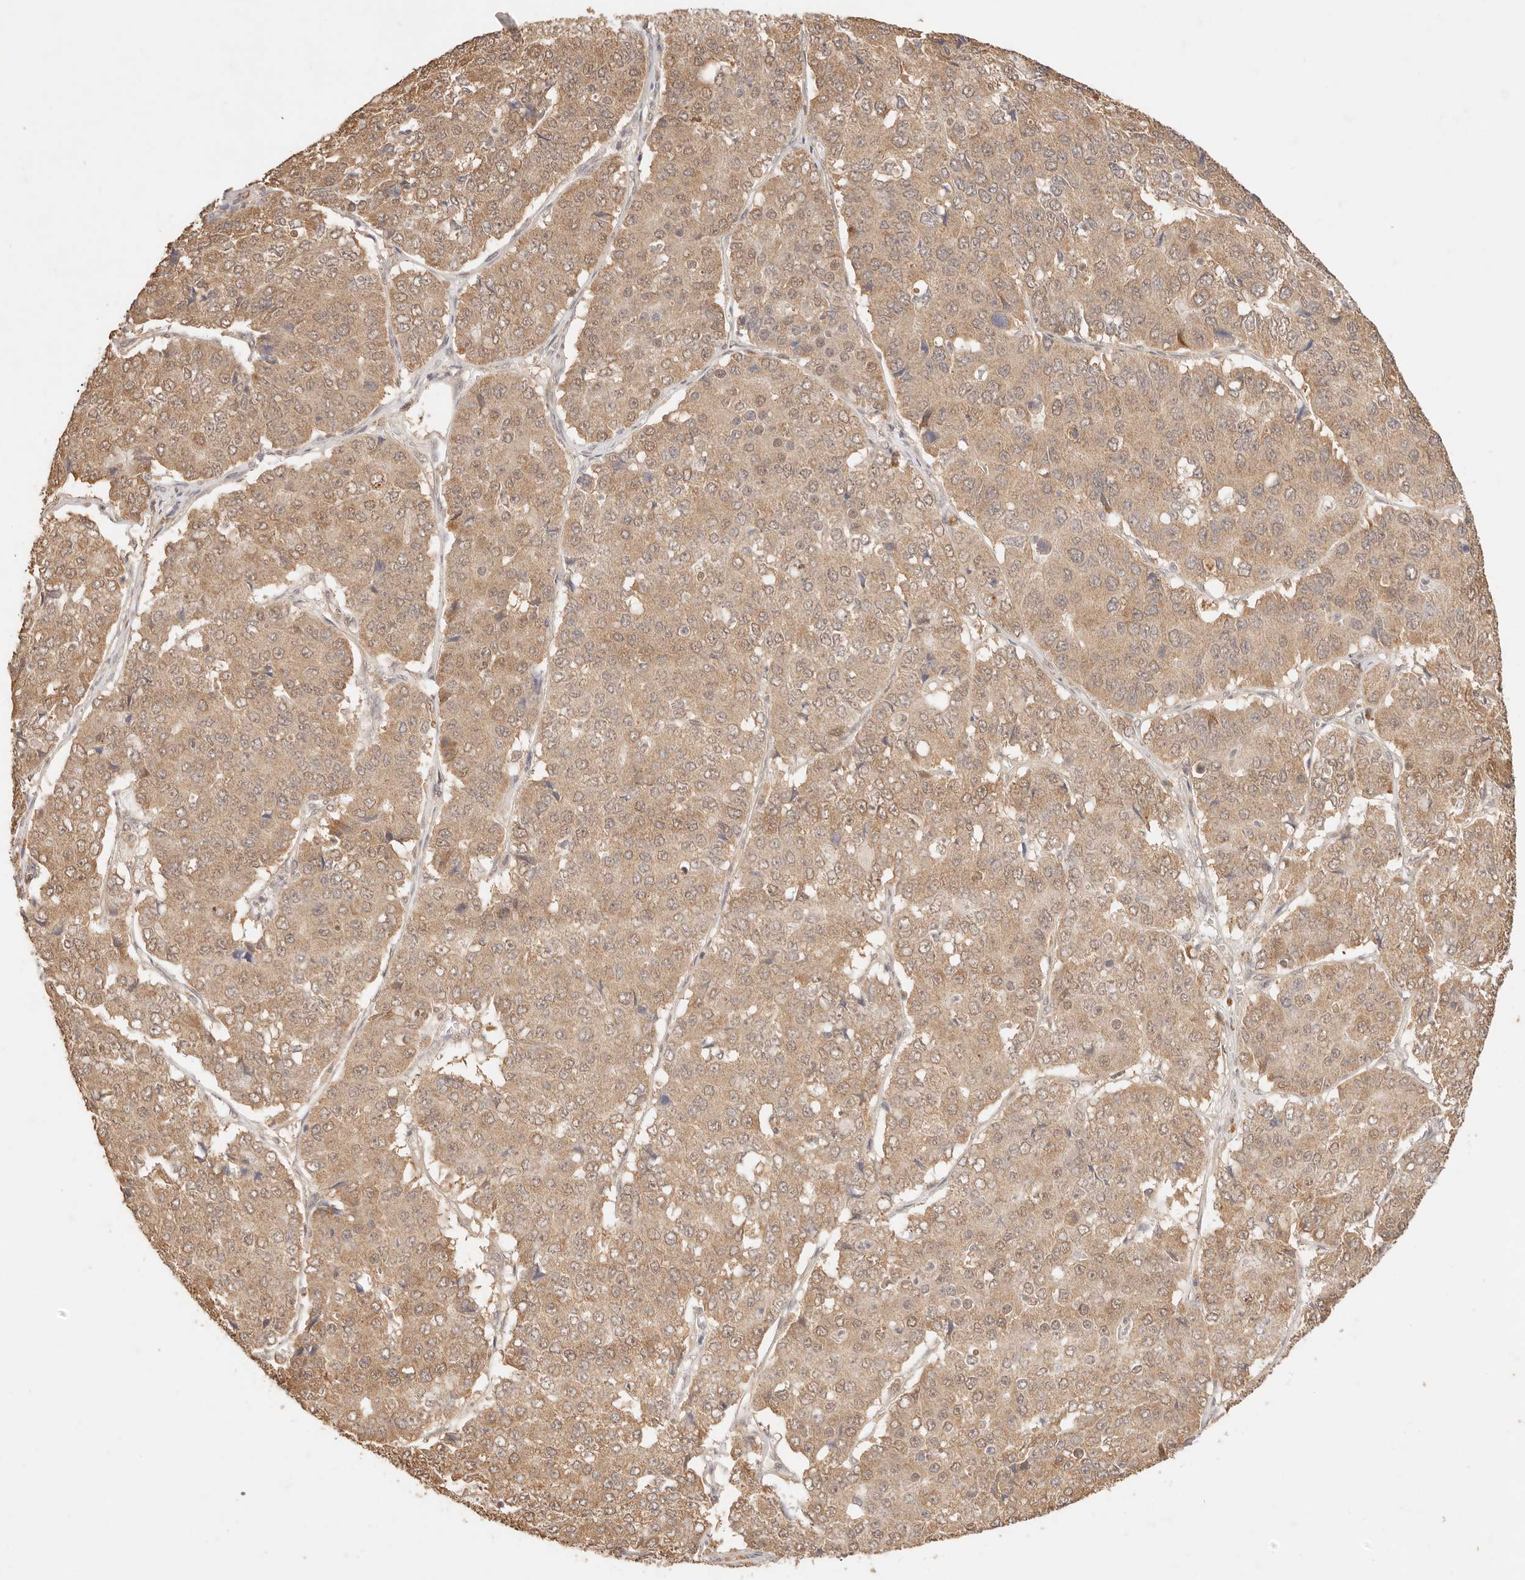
{"staining": {"intensity": "moderate", "quantity": ">75%", "location": "cytoplasmic/membranous"}, "tissue": "pancreatic cancer", "cell_type": "Tumor cells", "image_type": "cancer", "snomed": [{"axis": "morphology", "description": "Adenocarcinoma, NOS"}, {"axis": "topography", "description": "Pancreas"}], "caption": "Pancreatic adenocarcinoma stained for a protein (brown) demonstrates moderate cytoplasmic/membranous positive positivity in about >75% of tumor cells.", "gene": "TRIM11", "patient": {"sex": "male", "age": 50}}